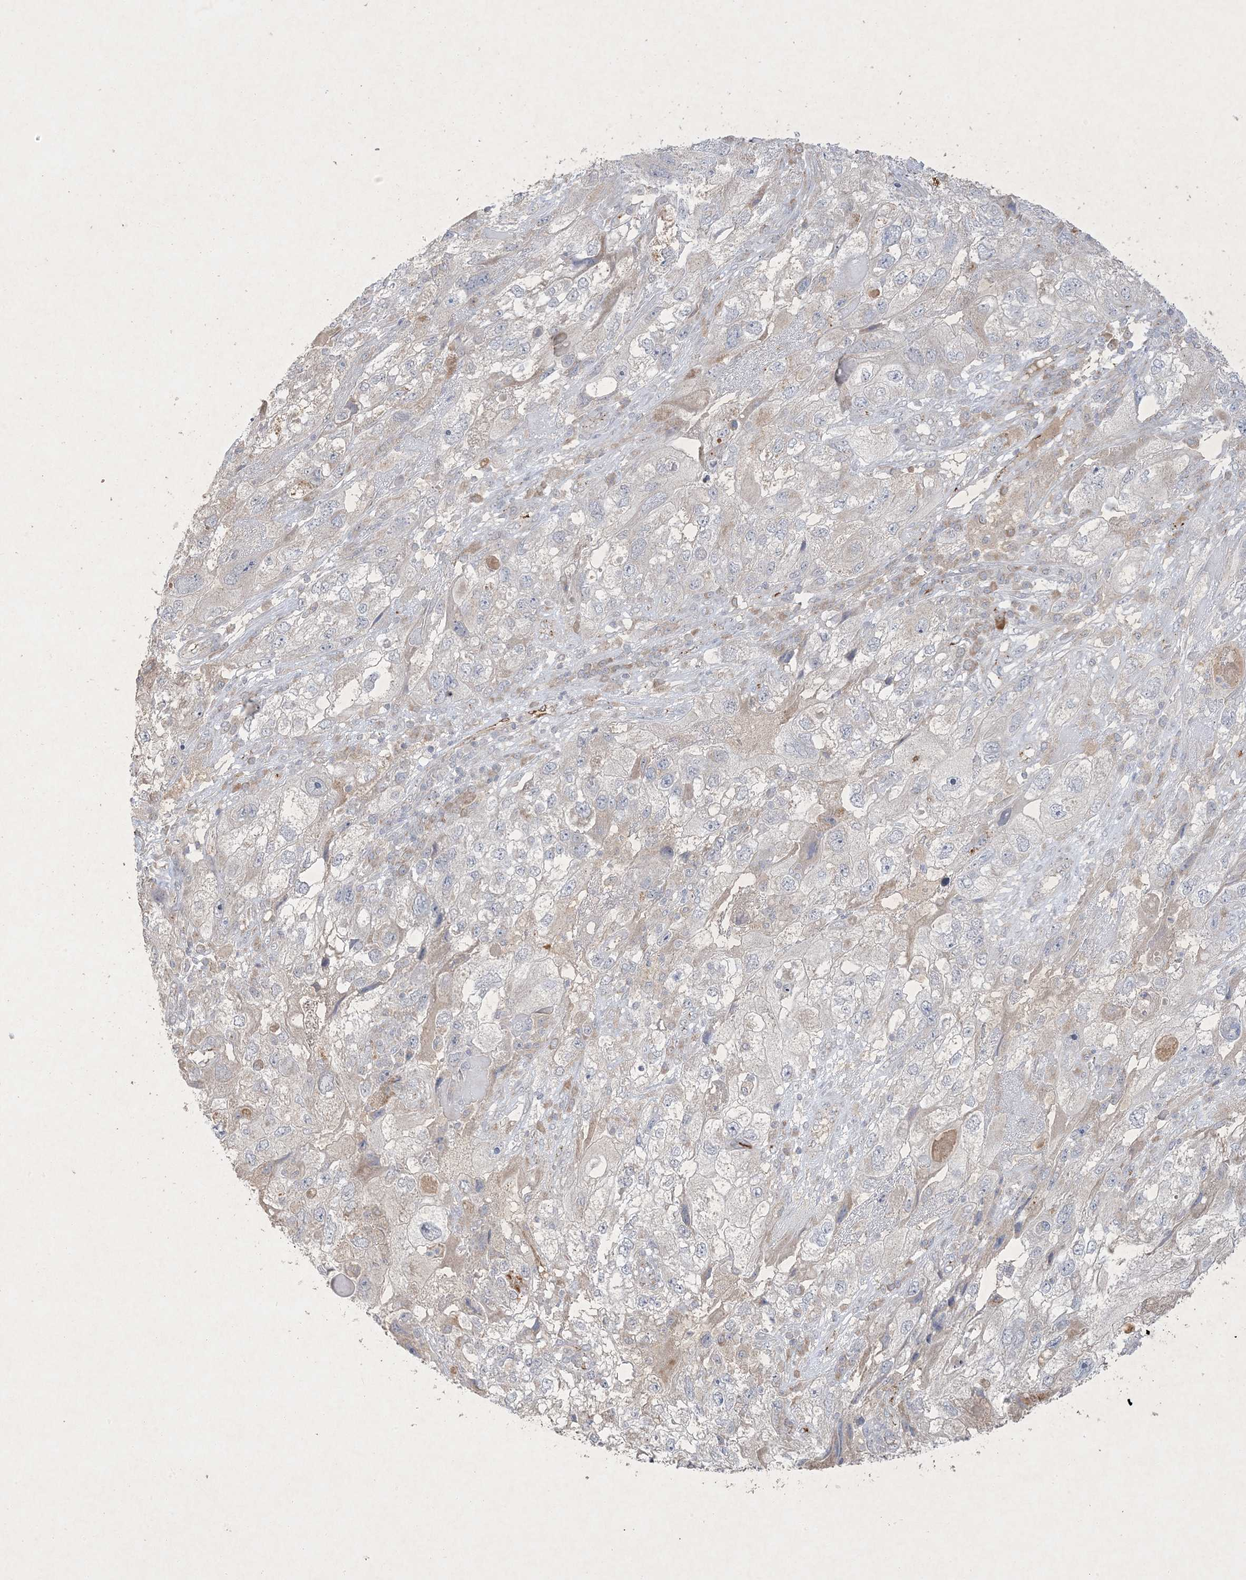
{"staining": {"intensity": "negative", "quantity": "none", "location": "none"}, "tissue": "endometrial cancer", "cell_type": "Tumor cells", "image_type": "cancer", "snomed": [{"axis": "morphology", "description": "Adenocarcinoma, NOS"}, {"axis": "topography", "description": "Endometrium"}], "caption": "There is no significant staining in tumor cells of adenocarcinoma (endometrial).", "gene": "PRSS36", "patient": {"sex": "female", "age": 49}}